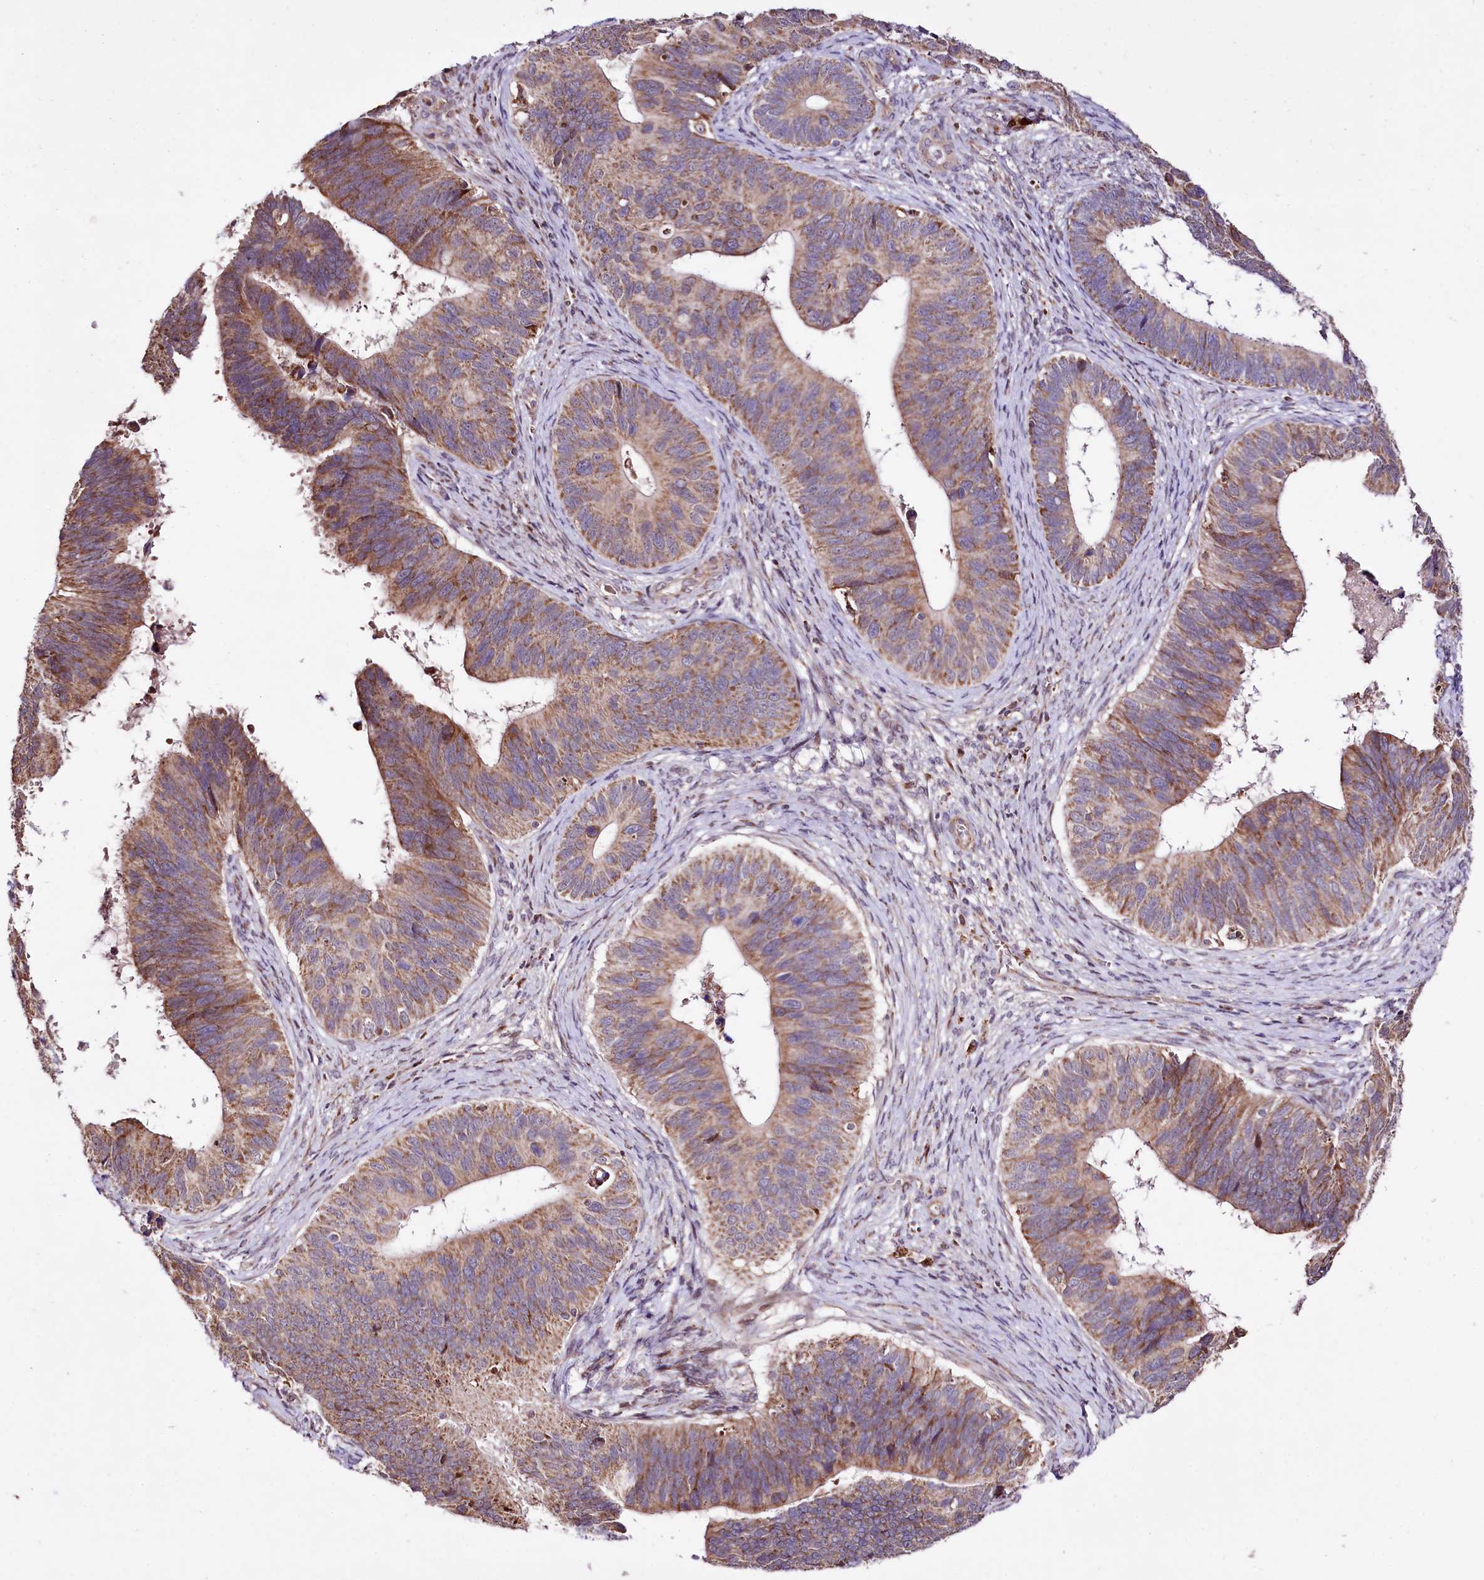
{"staining": {"intensity": "moderate", "quantity": ">75%", "location": "cytoplasmic/membranous"}, "tissue": "cervical cancer", "cell_type": "Tumor cells", "image_type": "cancer", "snomed": [{"axis": "morphology", "description": "Adenocarcinoma, NOS"}, {"axis": "topography", "description": "Cervix"}], "caption": "IHC micrograph of human cervical adenocarcinoma stained for a protein (brown), which displays medium levels of moderate cytoplasmic/membranous positivity in about >75% of tumor cells.", "gene": "ST7", "patient": {"sex": "female", "age": 42}}